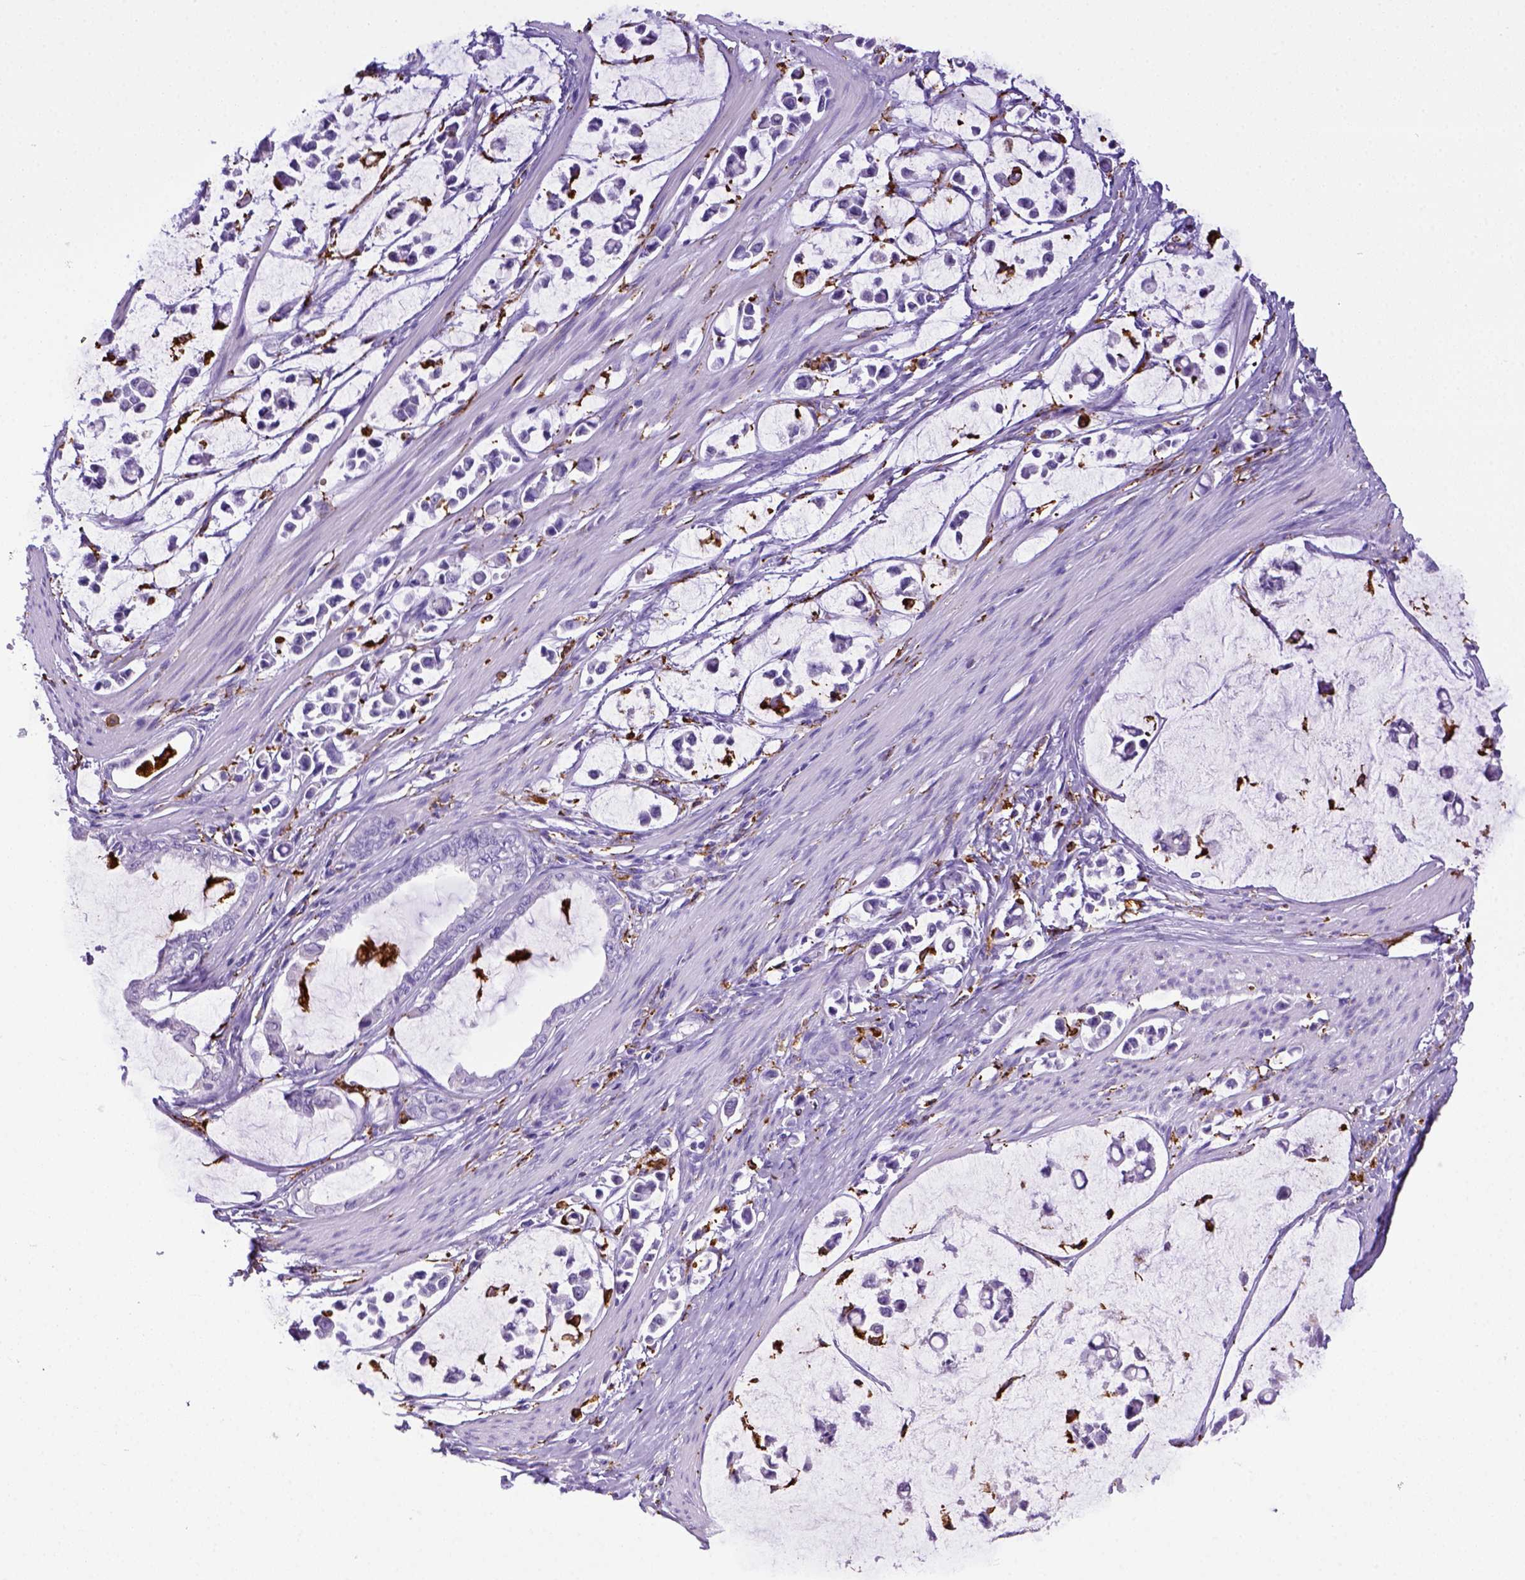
{"staining": {"intensity": "negative", "quantity": "none", "location": "none"}, "tissue": "stomach cancer", "cell_type": "Tumor cells", "image_type": "cancer", "snomed": [{"axis": "morphology", "description": "Adenocarcinoma, NOS"}, {"axis": "topography", "description": "Stomach"}], "caption": "Photomicrograph shows no protein expression in tumor cells of stomach cancer (adenocarcinoma) tissue.", "gene": "CD68", "patient": {"sex": "male", "age": 82}}